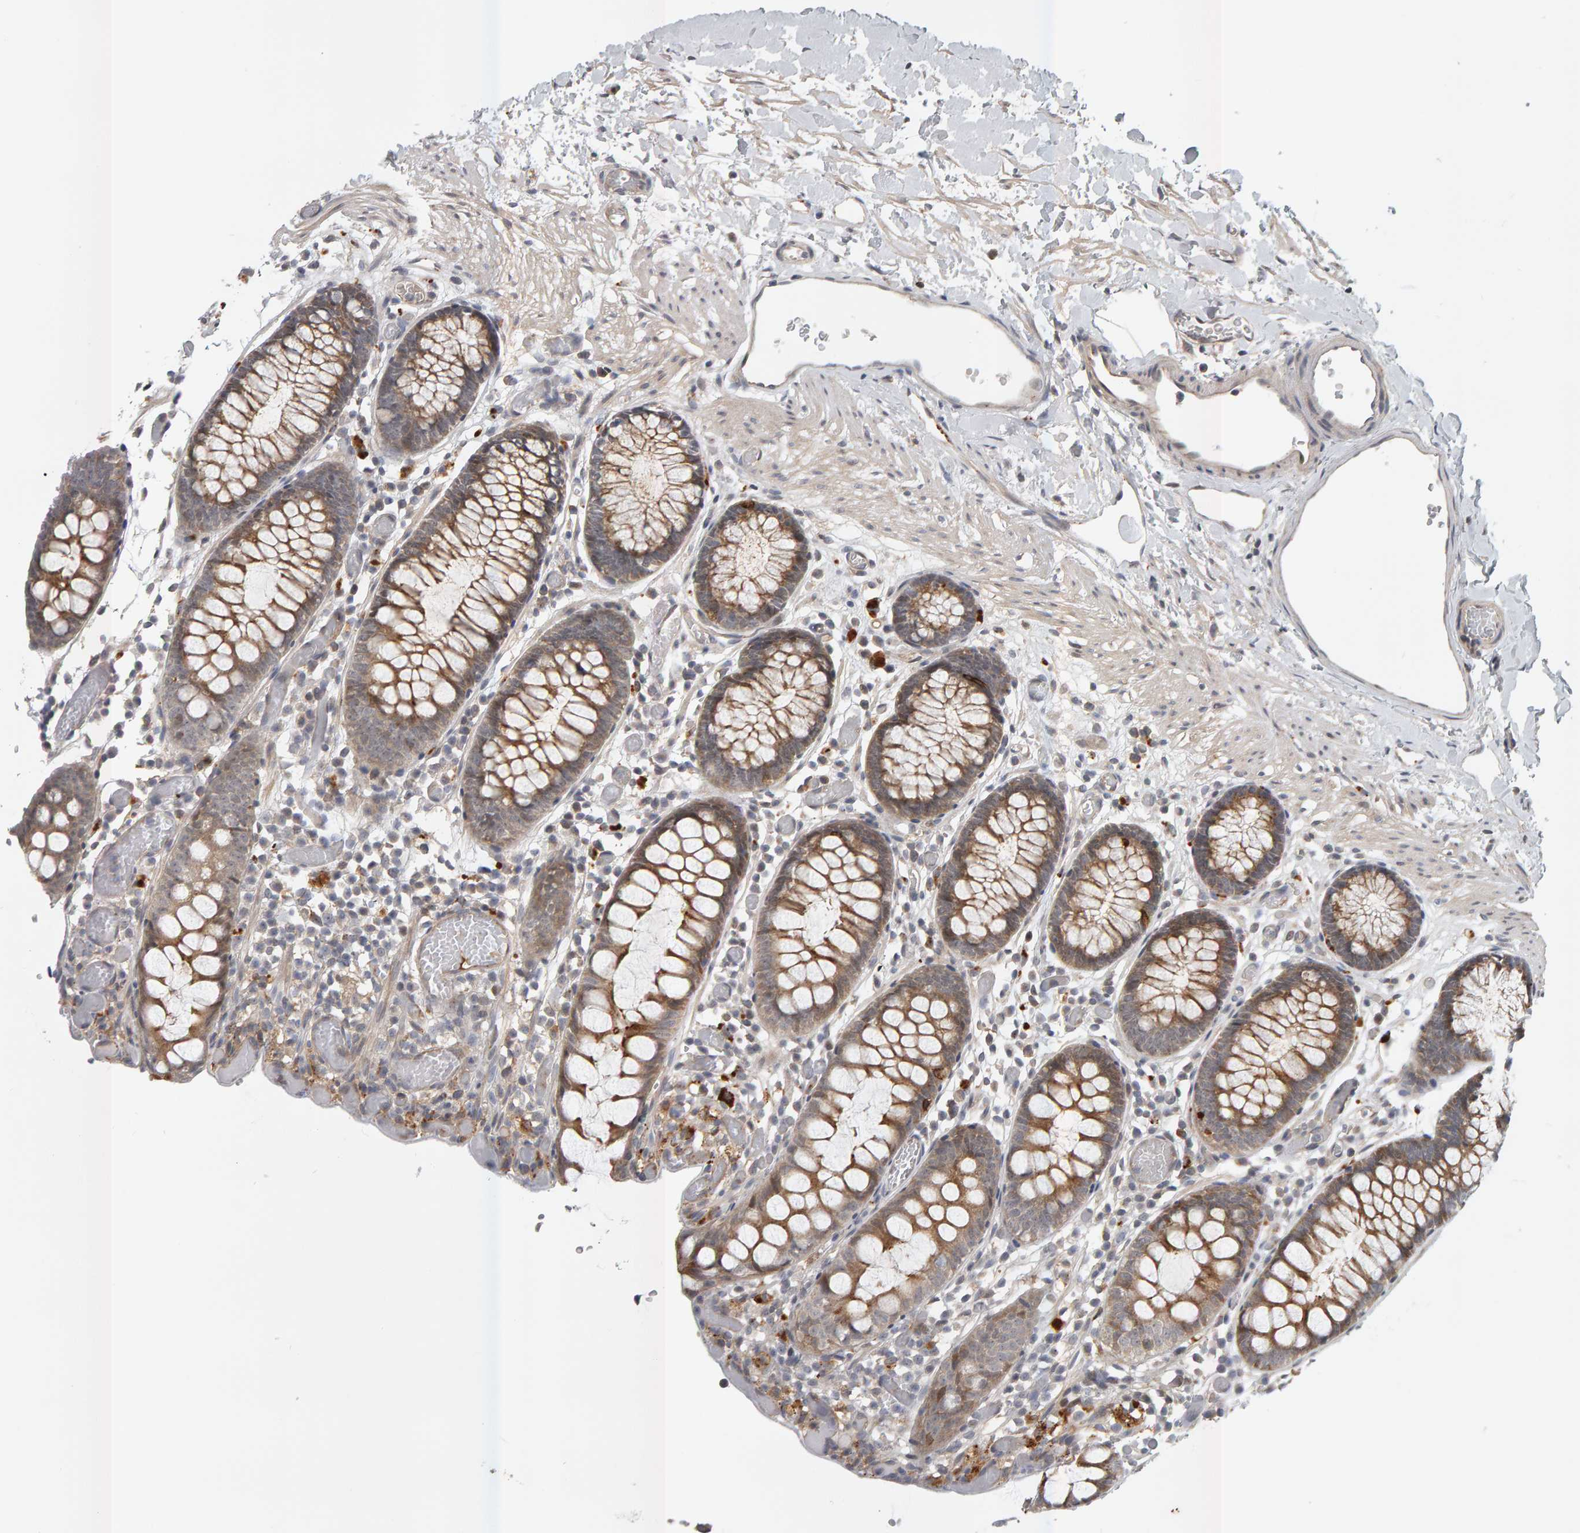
{"staining": {"intensity": "moderate", "quantity": ">75%", "location": "cytoplasmic/membranous"}, "tissue": "colon", "cell_type": "Endothelial cells", "image_type": "normal", "snomed": [{"axis": "morphology", "description": "Normal tissue, NOS"}, {"axis": "topography", "description": "Colon"}], "caption": "Immunohistochemical staining of benign human colon shows >75% levels of moderate cytoplasmic/membranous protein staining in about >75% of endothelial cells.", "gene": "ZNF160", "patient": {"sex": "male", "age": 14}}